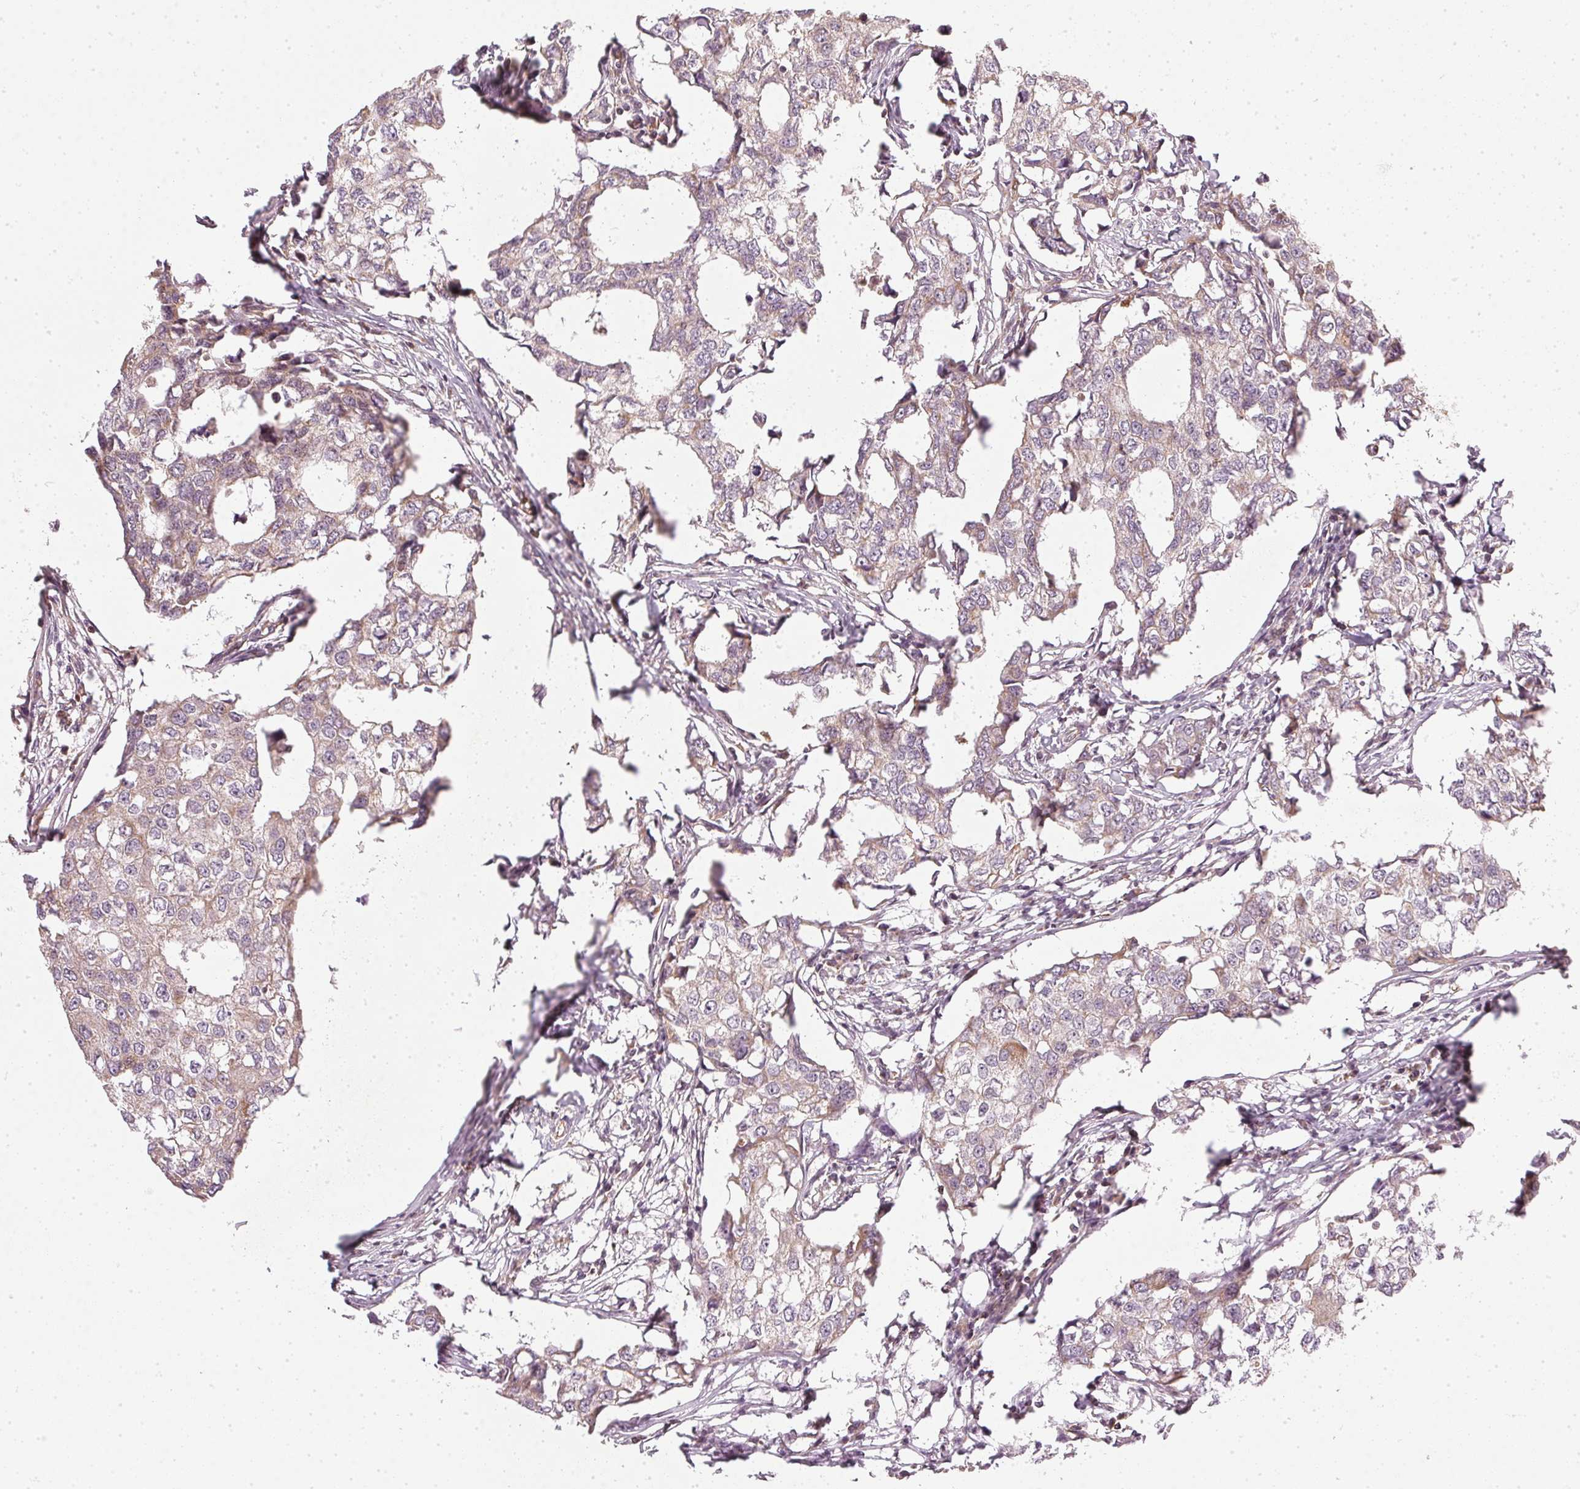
{"staining": {"intensity": "moderate", "quantity": ">75%", "location": "cytoplasmic/membranous"}, "tissue": "breast cancer", "cell_type": "Tumor cells", "image_type": "cancer", "snomed": [{"axis": "morphology", "description": "Duct carcinoma"}, {"axis": "topography", "description": "Breast"}], "caption": "Immunohistochemistry (IHC) of breast intraductal carcinoma exhibits medium levels of moderate cytoplasmic/membranous expression in about >75% of tumor cells.", "gene": "NADK2", "patient": {"sex": "female", "age": 27}}